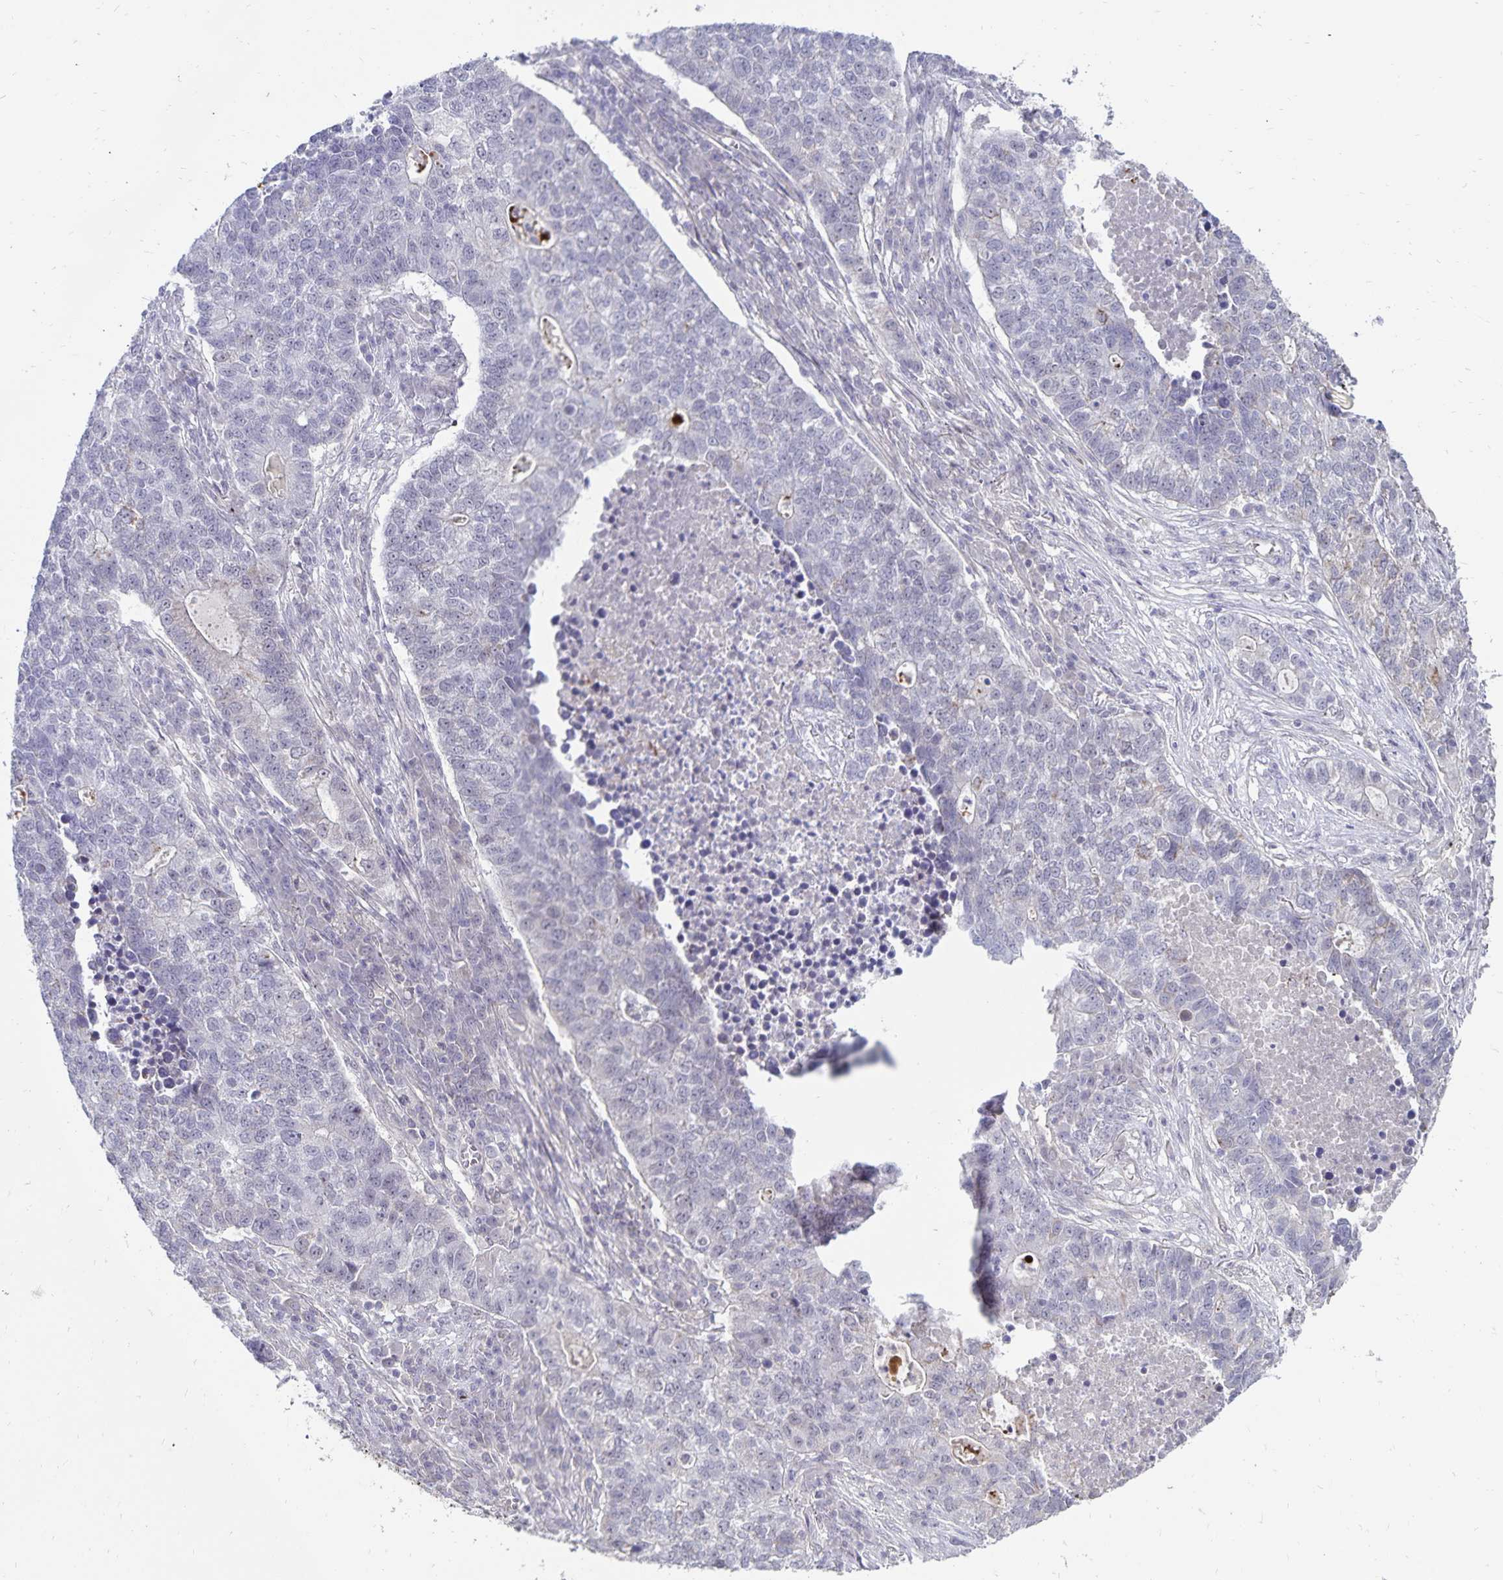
{"staining": {"intensity": "negative", "quantity": "none", "location": "none"}, "tissue": "lung cancer", "cell_type": "Tumor cells", "image_type": "cancer", "snomed": [{"axis": "morphology", "description": "Adenocarcinoma, NOS"}, {"axis": "topography", "description": "Lung"}], "caption": "Human lung cancer (adenocarcinoma) stained for a protein using immunohistochemistry displays no staining in tumor cells.", "gene": "CDKN2B", "patient": {"sex": "male", "age": 57}}